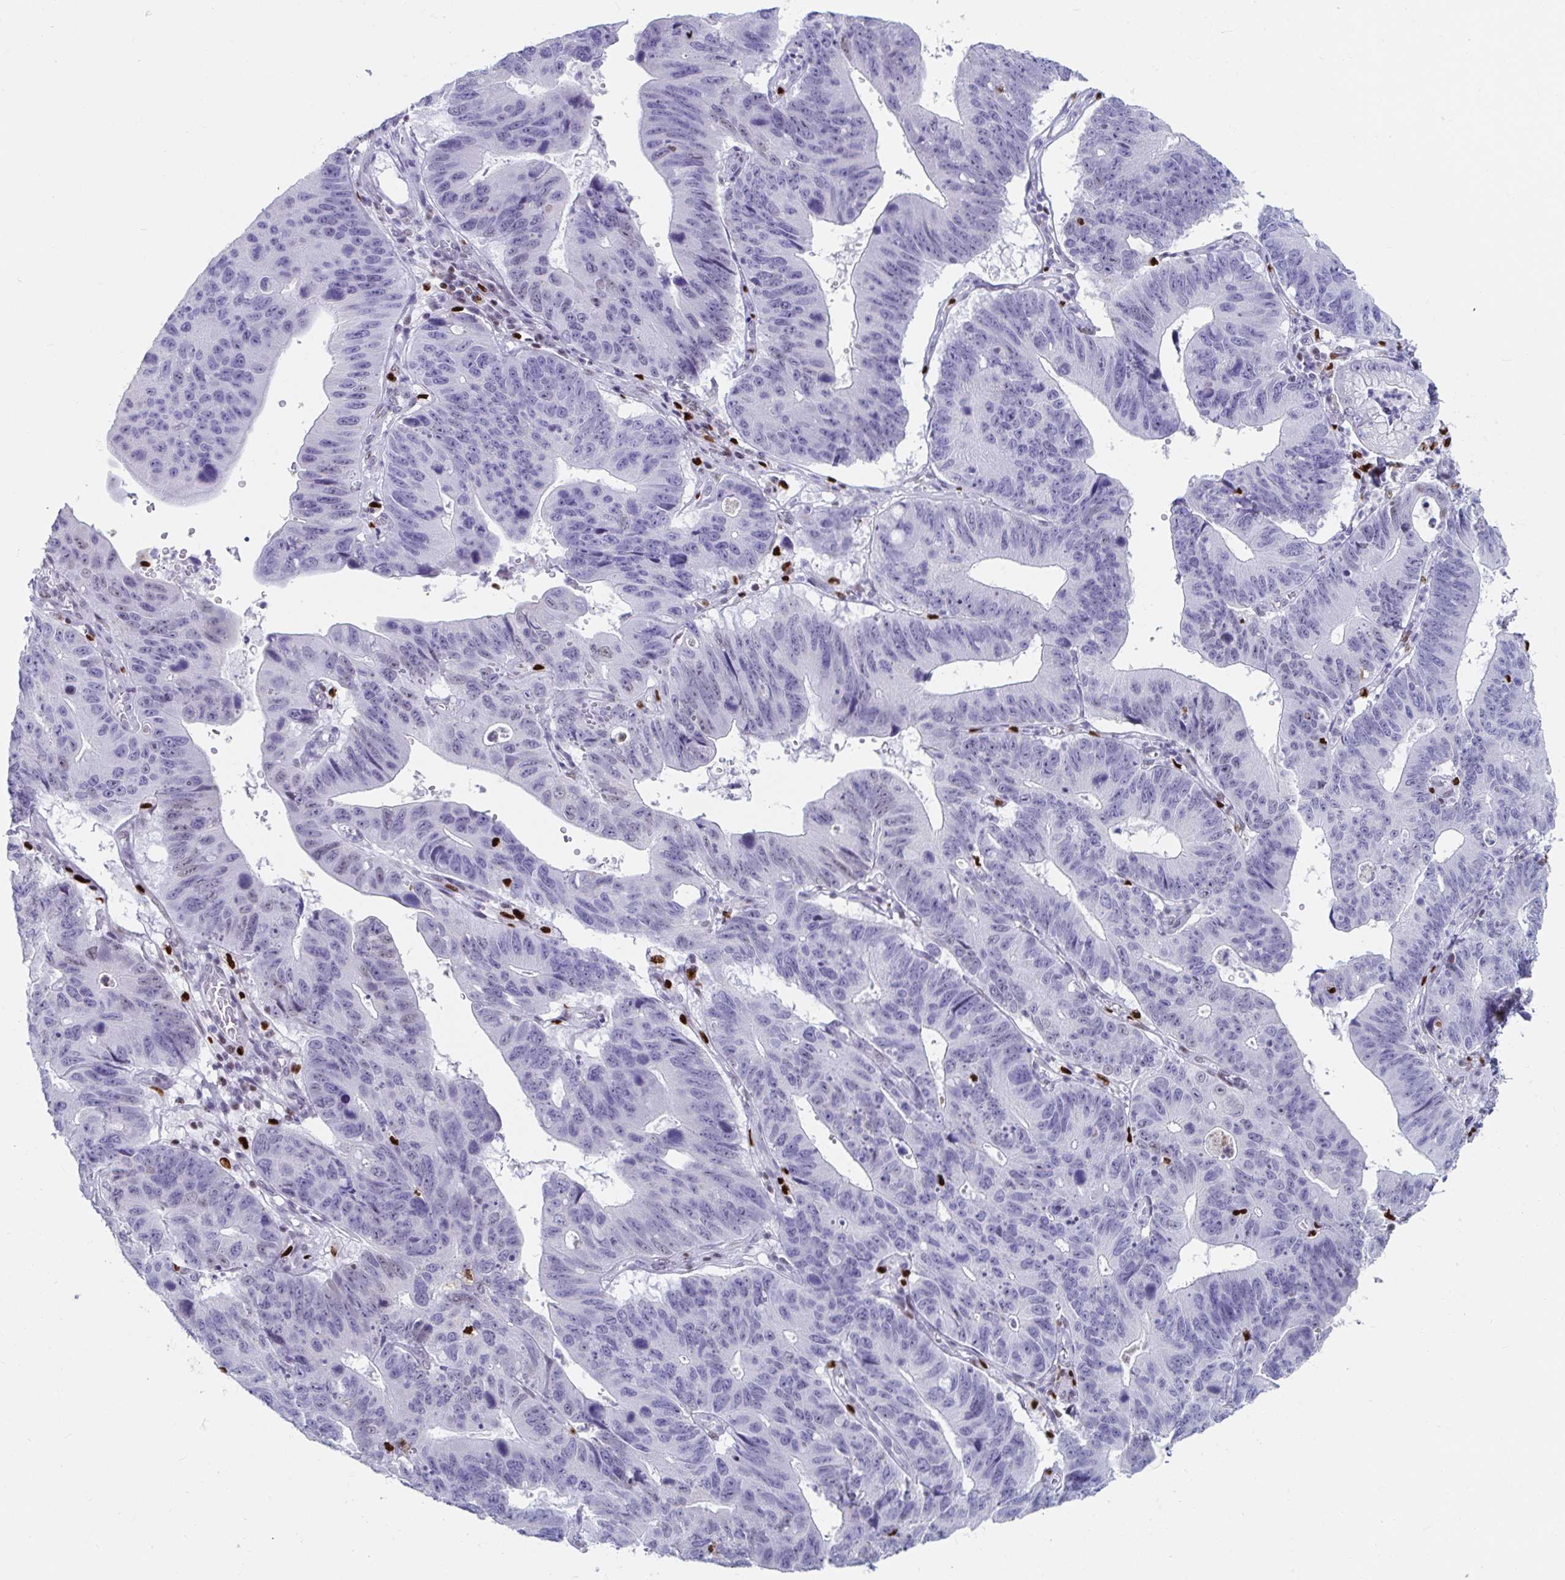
{"staining": {"intensity": "moderate", "quantity": "<25%", "location": "nuclear"}, "tissue": "stomach cancer", "cell_type": "Tumor cells", "image_type": "cancer", "snomed": [{"axis": "morphology", "description": "Adenocarcinoma, NOS"}, {"axis": "topography", "description": "Stomach"}], "caption": "Immunohistochemistry (IHC) (DAB (3,3'-diaminobenzidine)) staining of human adenocarcinoma (stomach) shows moderate nuclear protein expression in approximately <25% of tumor cells.", "gene": "ZNF586", "patient": {"sex": "male", "age": 59}}